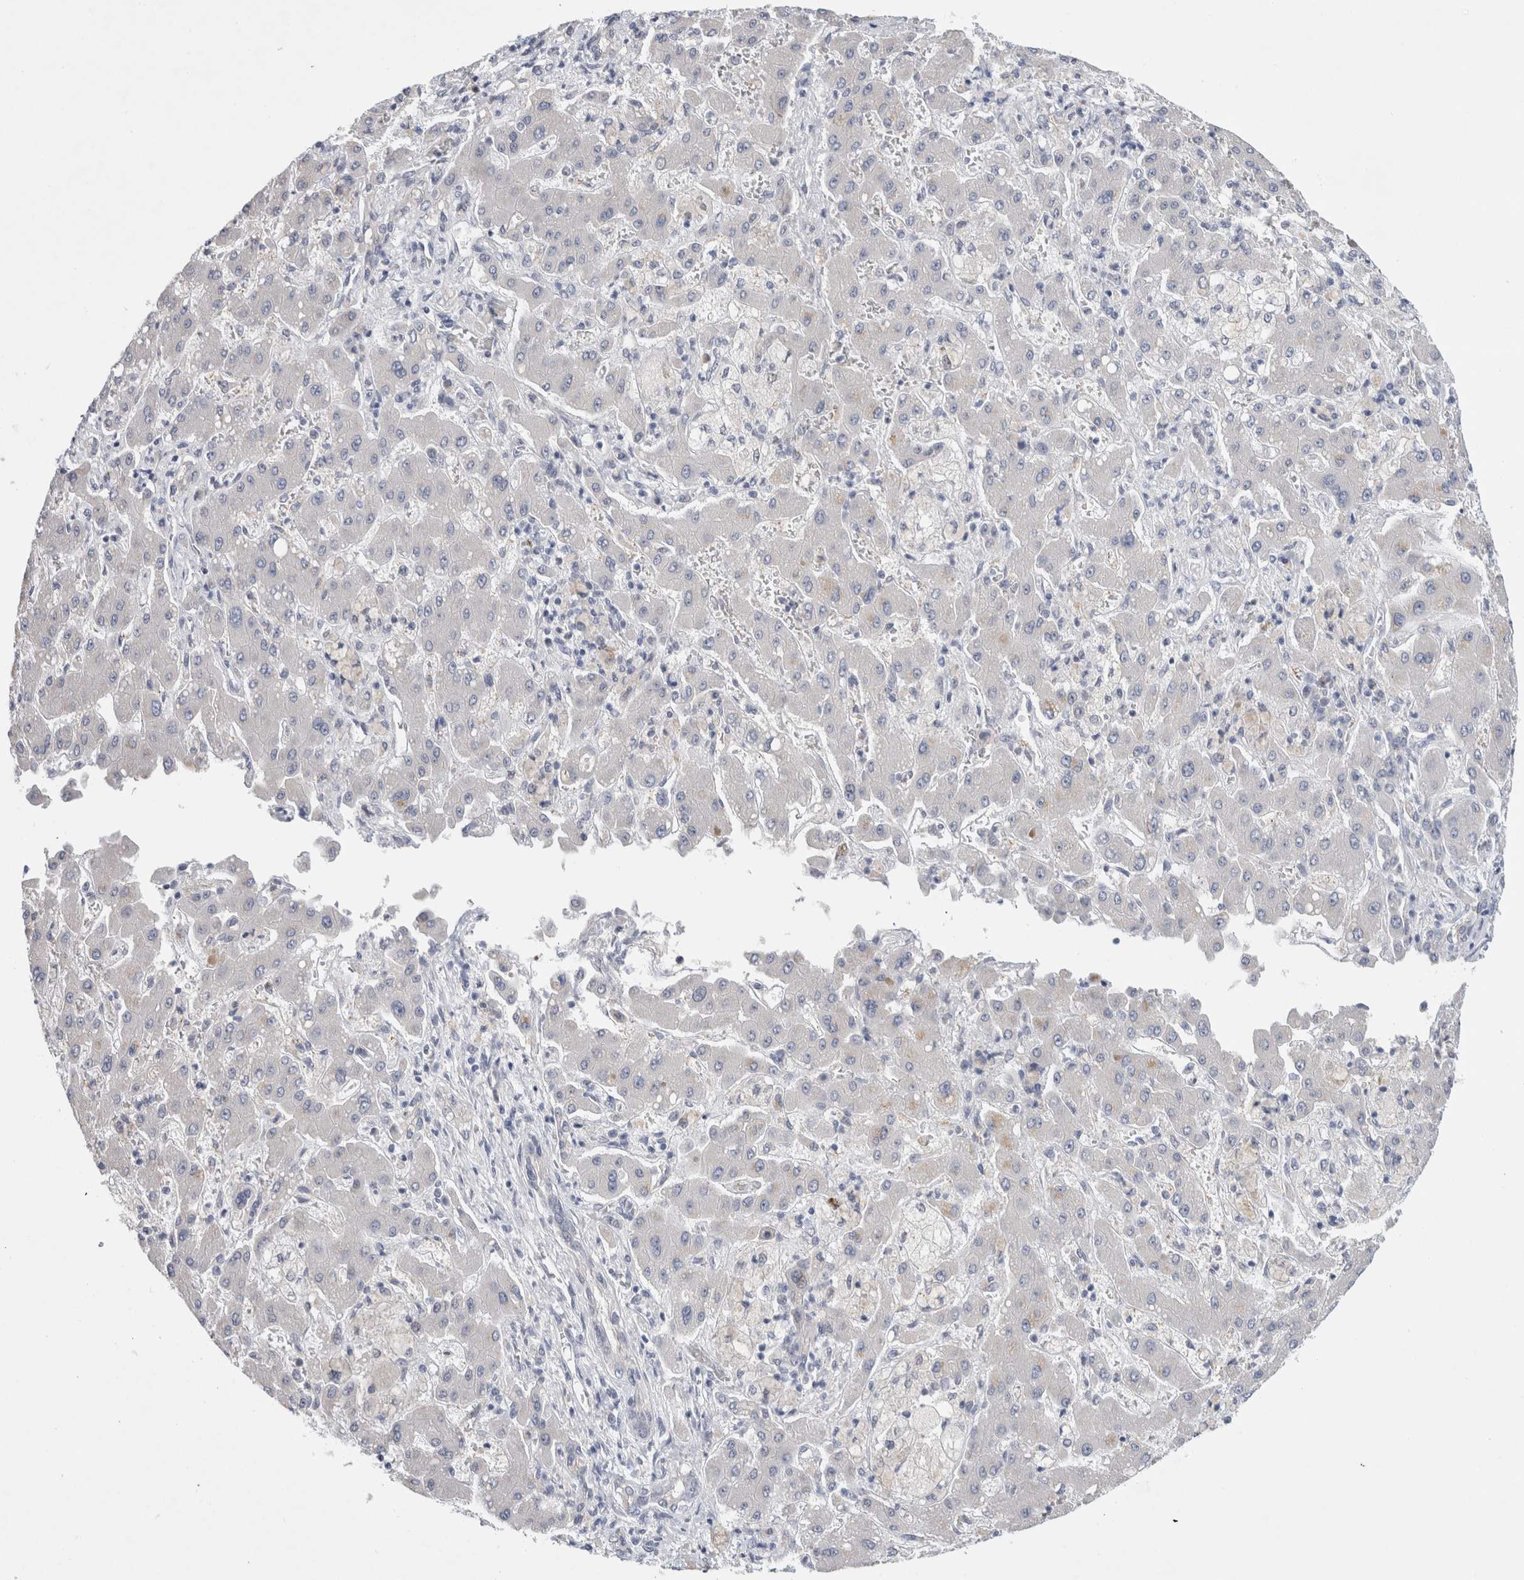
{"staining": {"intensity": "negative", "quantity": "none", "location": "none"}, "tissue": "liver cancer", "cell_type": "Tumor cells", "image_type": "cancer", "snomed": [{"axis": "morphology", "description": "Cholangiocarcinoma"}, {"axis": "topography", "description": "Liver"}], "caption": "Human cholangiocarcinoma (liver) stained for a protein using IHC displays no staining in tumor cells.", "gene": "KNL1", "patient": {"sex": "male", "age": 50}}